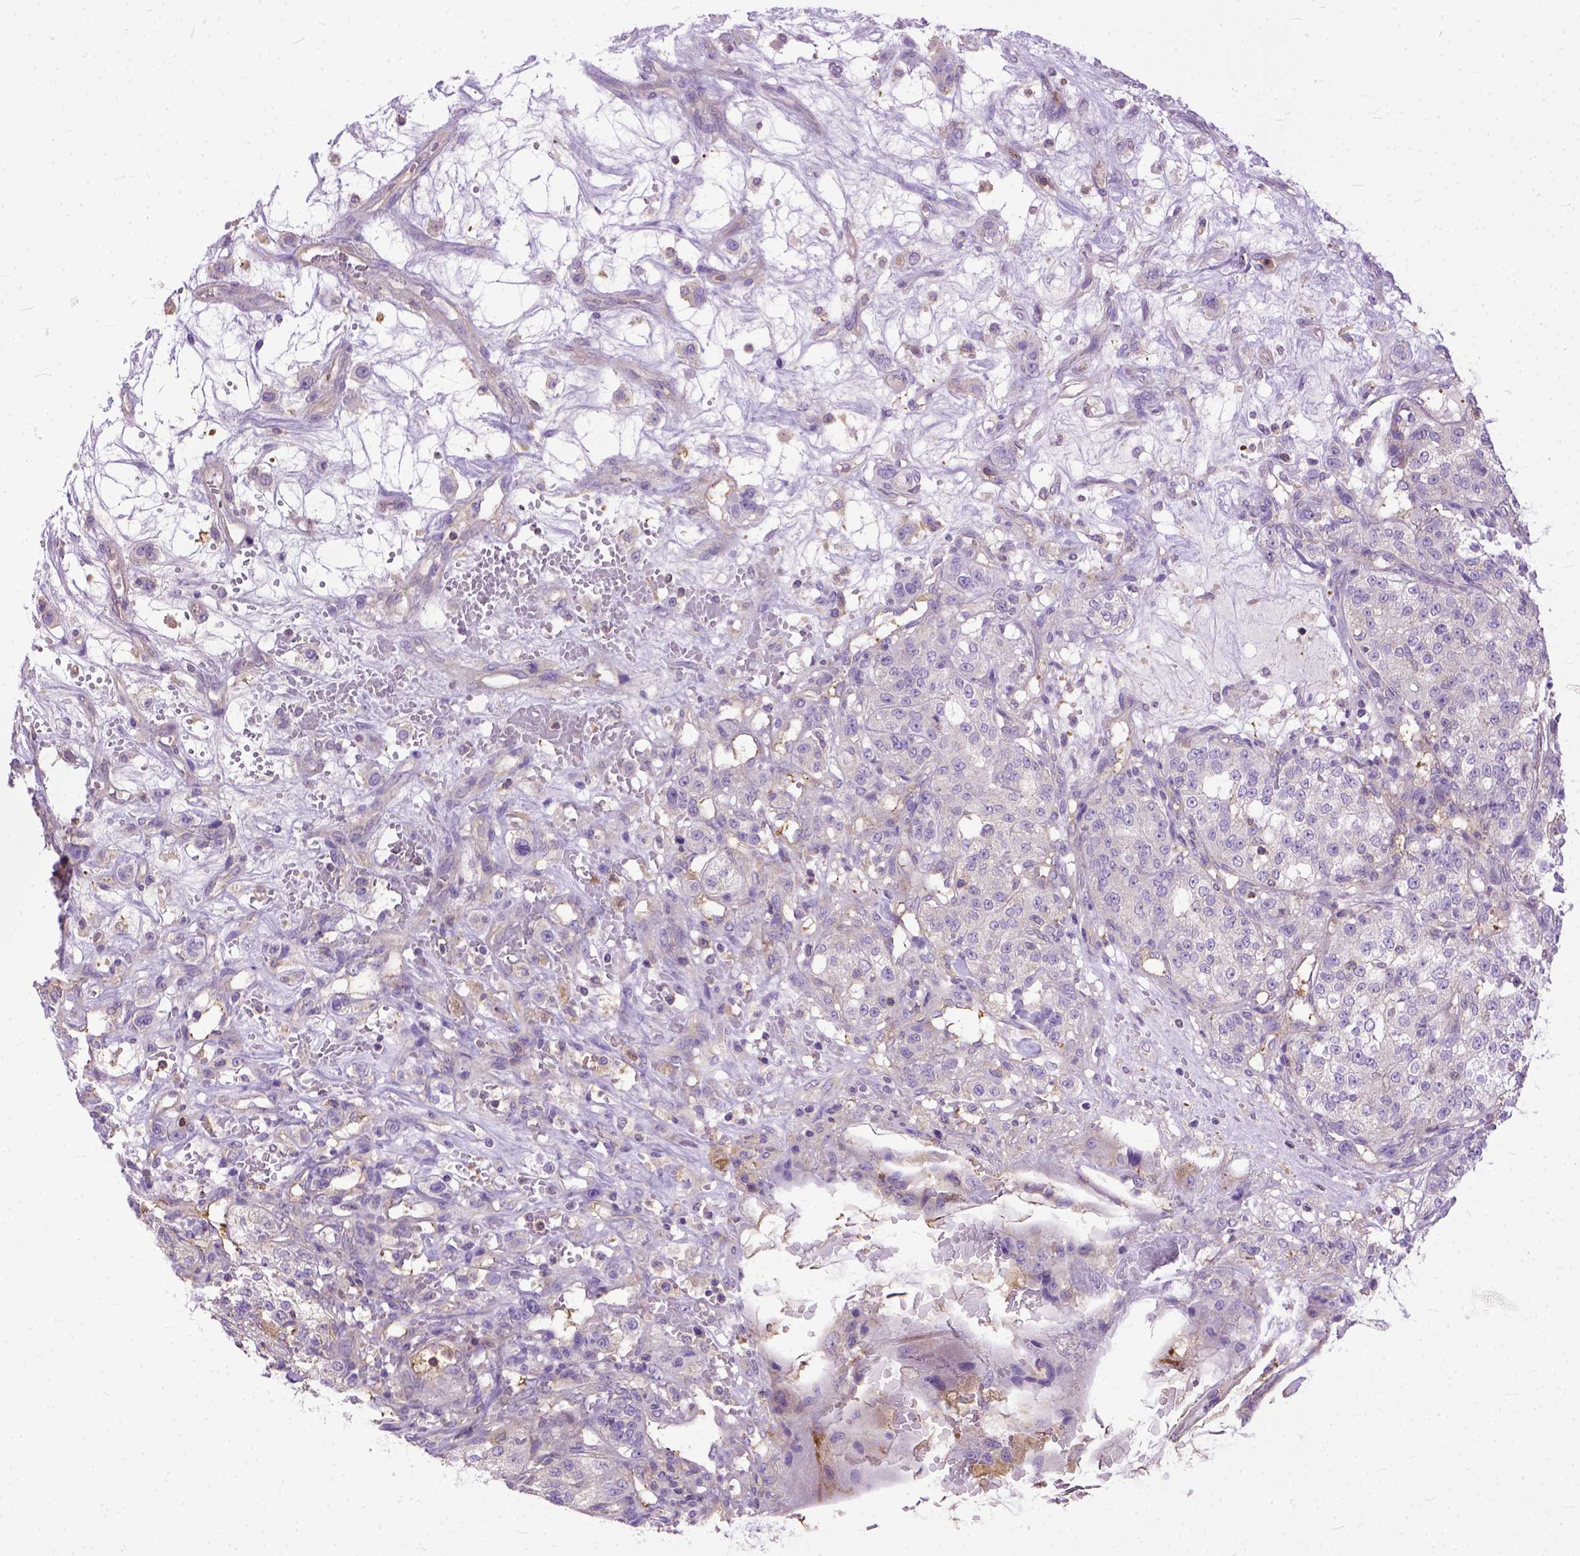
{"staining": {"intensity": "weak", "quantity": "<25%", "location": "cytoplasmic/membranous"}, "tissue": "renal cancer", "cell_type": "Tumor cells", "image_type": "cancer", "snomed": [{"axis": "morphology", "description": "Adenocarcinoma, NOS"}, {"axis": "topography", "description": "Kidney"}], "caption": "DAB (3,3'-diaminobenzidine) immunohistochemical staining of human adenocarcinoma (renal) displays no significant staining in tumor cells. (DAB (3,3'-diaminobenzidine) immunohistochemistry visualized using brightfield microscopy, high magnification).", "gene": "NAMPT", "patient": {"sex": "female", "age": 63}}